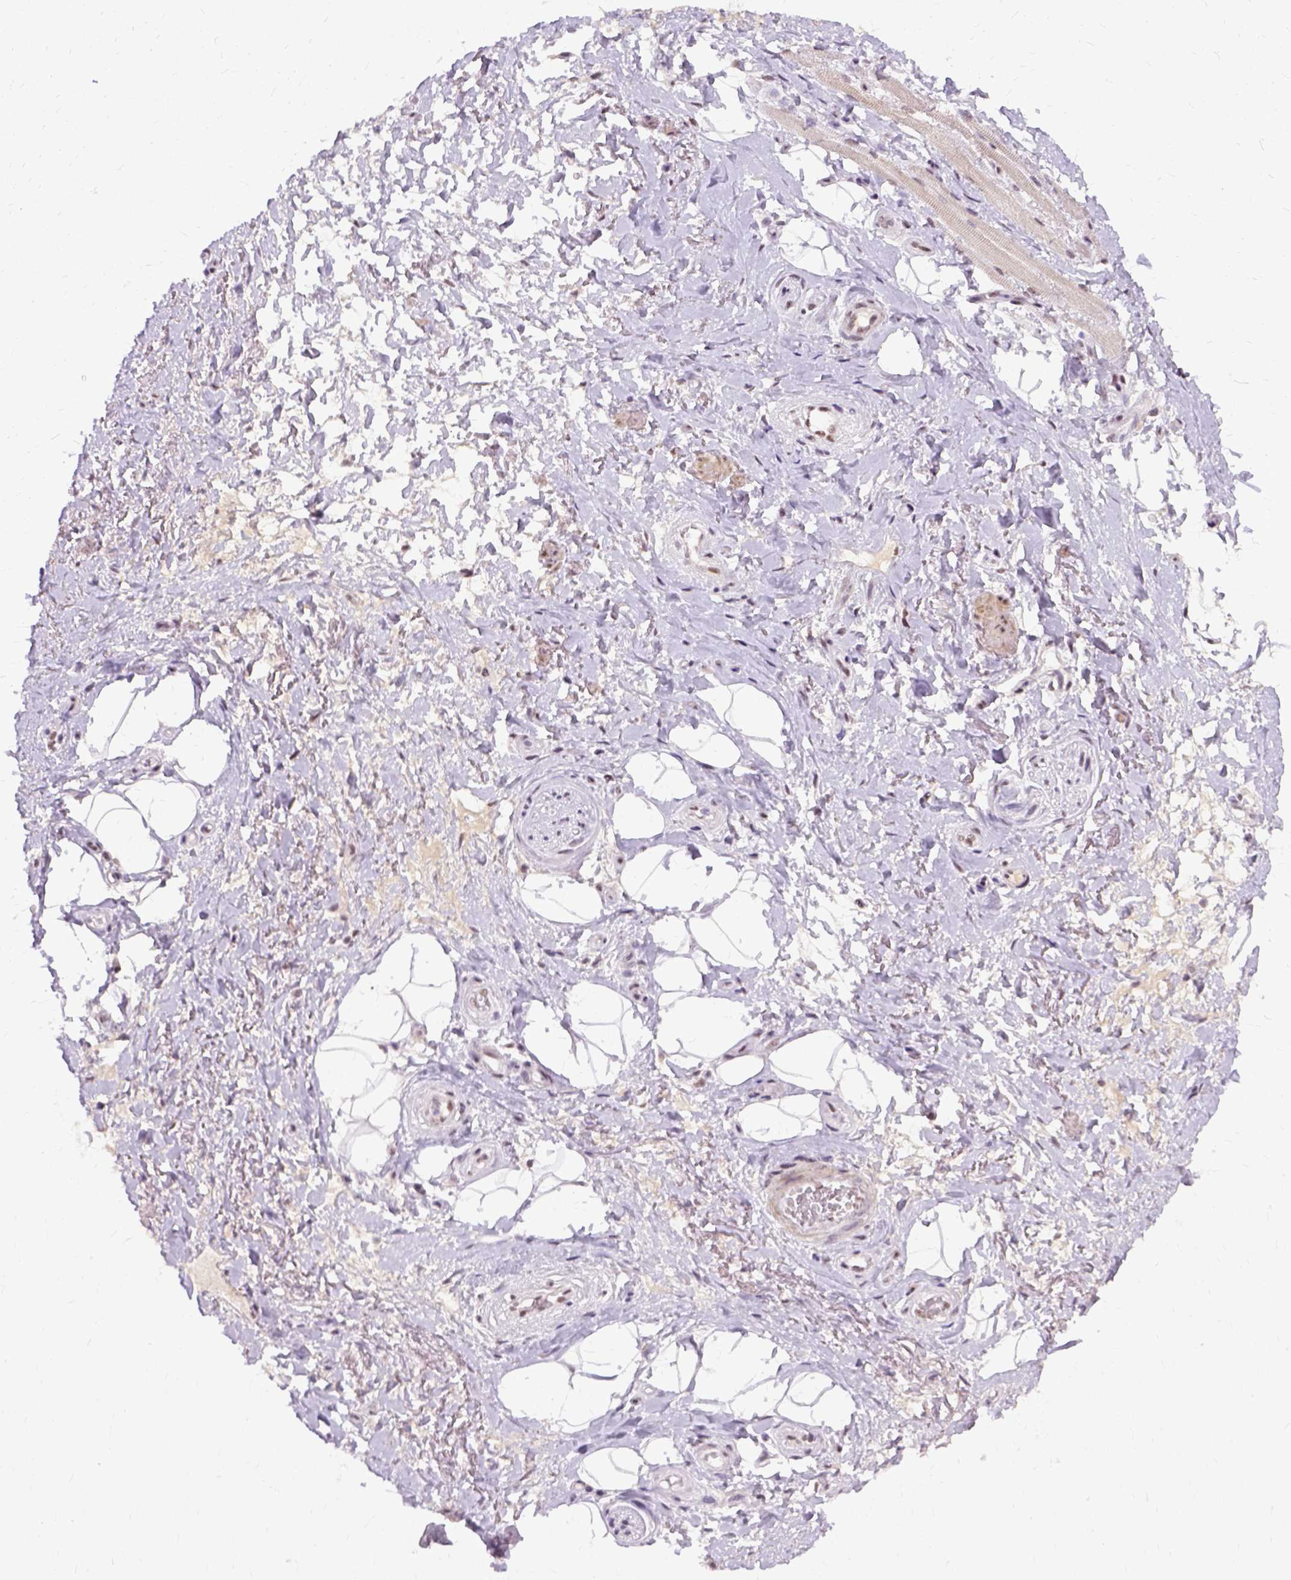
{"staining": {"intensity": "weak", "quantity": ">75%", "location": "nuclear"}, "tissue": "adipose tissue", "cell_type": "Adipocytes", "image_type": "normal", "snomed": [{"axis": "morphology", "description": "Normal tissue, NOS"}, {"axis": "topography", "description": "Anal"}, {"axis": "topography", "description": "Peripheral nerve tissue"}], "caption": "Protein staining exhibits weak nuclear staining in about >75% of adipocytes in benign adipose tissue. Immunohistochemistry stains the protein of interest in brown and the nuclei are stained blue.", "gene": "SETD1A", "patient": {"sex": "male", "age": 53}}